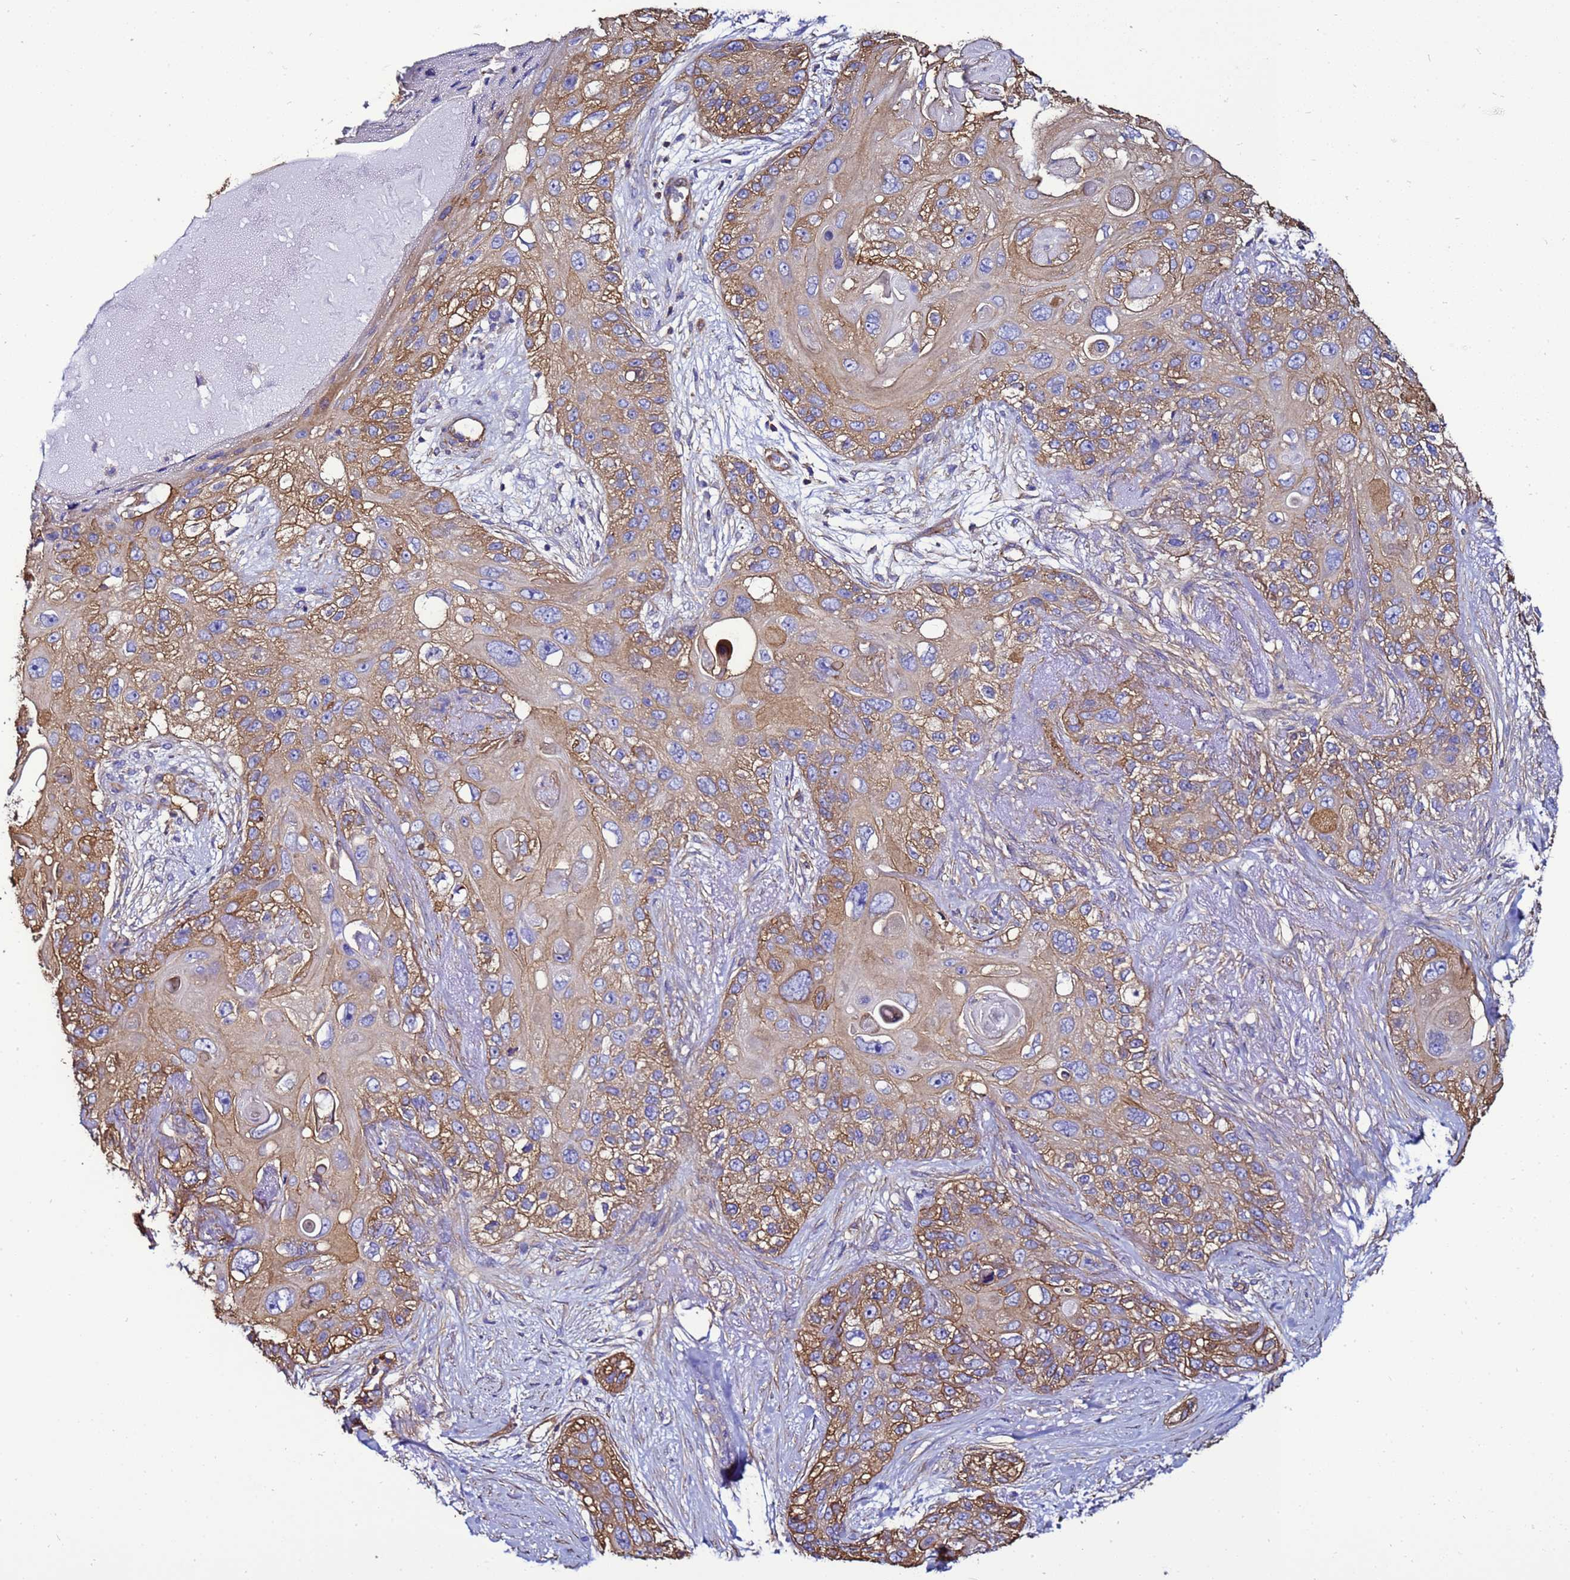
{"staining": {"intensity": "moderate", "quantity": ">75%", "location": "cytoplasmic/membranous"}, "tissue": "skin cancer", "cell_type": "Tumor cells", "image_type": "cancer", "snomed": [{"axis": "morphology", "description": "Normal tissue, NOS"}, {"axis": "morphology", "description": "Squamous cell carcinoma, NOS"}, {"axis": "topography", "description": "Skin"}], "caption": "Immunohistochemistry (IHC) photomicrograph of neoplastic tissue: human squamous cell carcinoma (skin) stained using IHC demonstrates medium levels of moderate protein expression localized specifically in the cytoplasmic/membranous of tumor cells, appearing as a cytoplasmic/membranous brown color.", "gene": "MYL12A", "patient": {"sex": "male", "age": 72}}